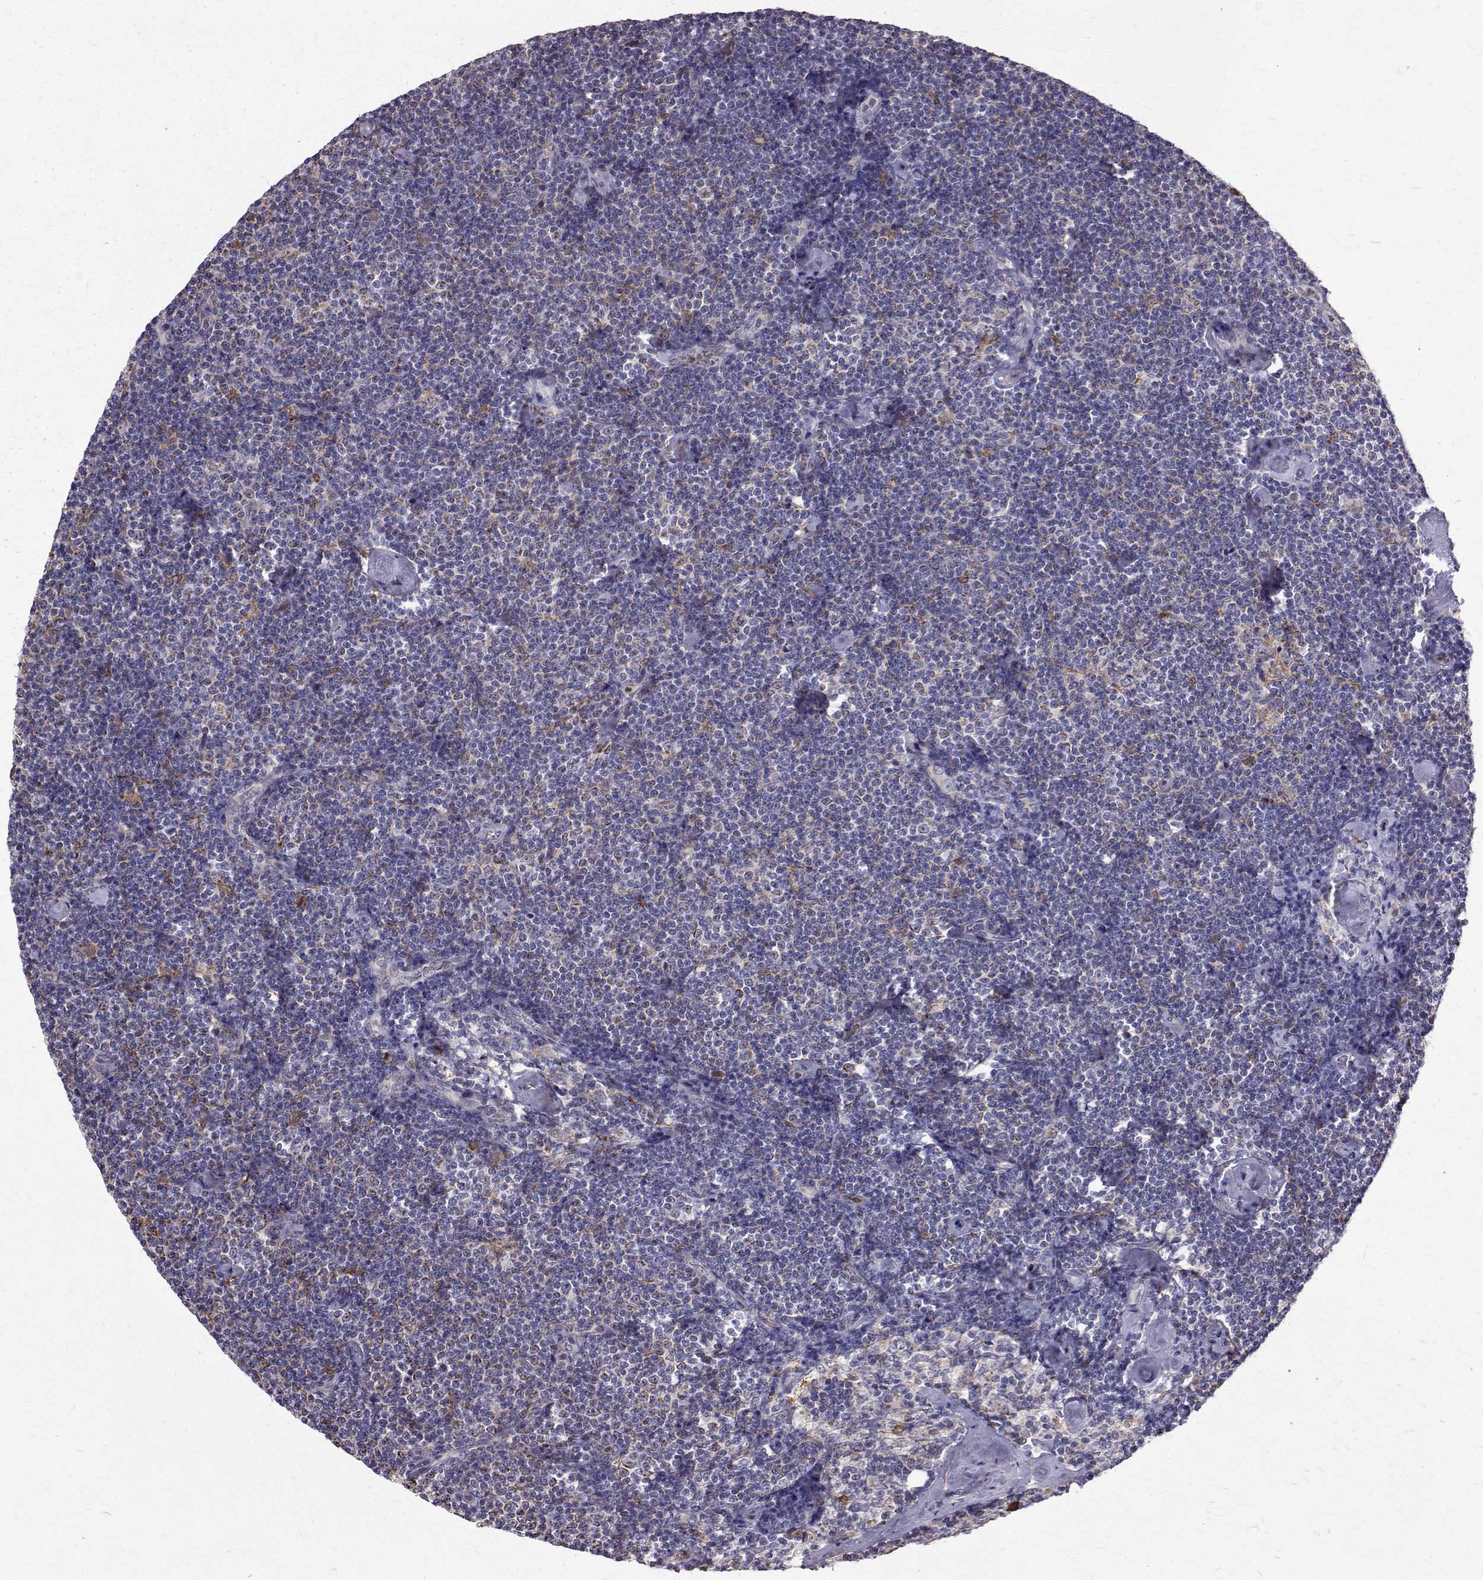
{"staining": {"intensity": "negative", "quantity": "none", "location": "none"}, "tissue": "lymphoma", "cell_type": "Tumor cells", "image_type": "cancer", "snomed": [{"axis": "morphology", "description": "Malignant lymphoma, non-Hodgkin's type, Low grade"}, {"axis": "topography", "description": "Lymph node"}], "caption": "This histopathology image is of low-grade malignant lymphoma, non-Hodgkin's type stained with immunohistochemistry to label a protein in brown with the nuclei are counter-stained blue. There is no positivity in tumor cells.", "gene": "CCDC89", "patient": {"sex": "male", "age": 81}}